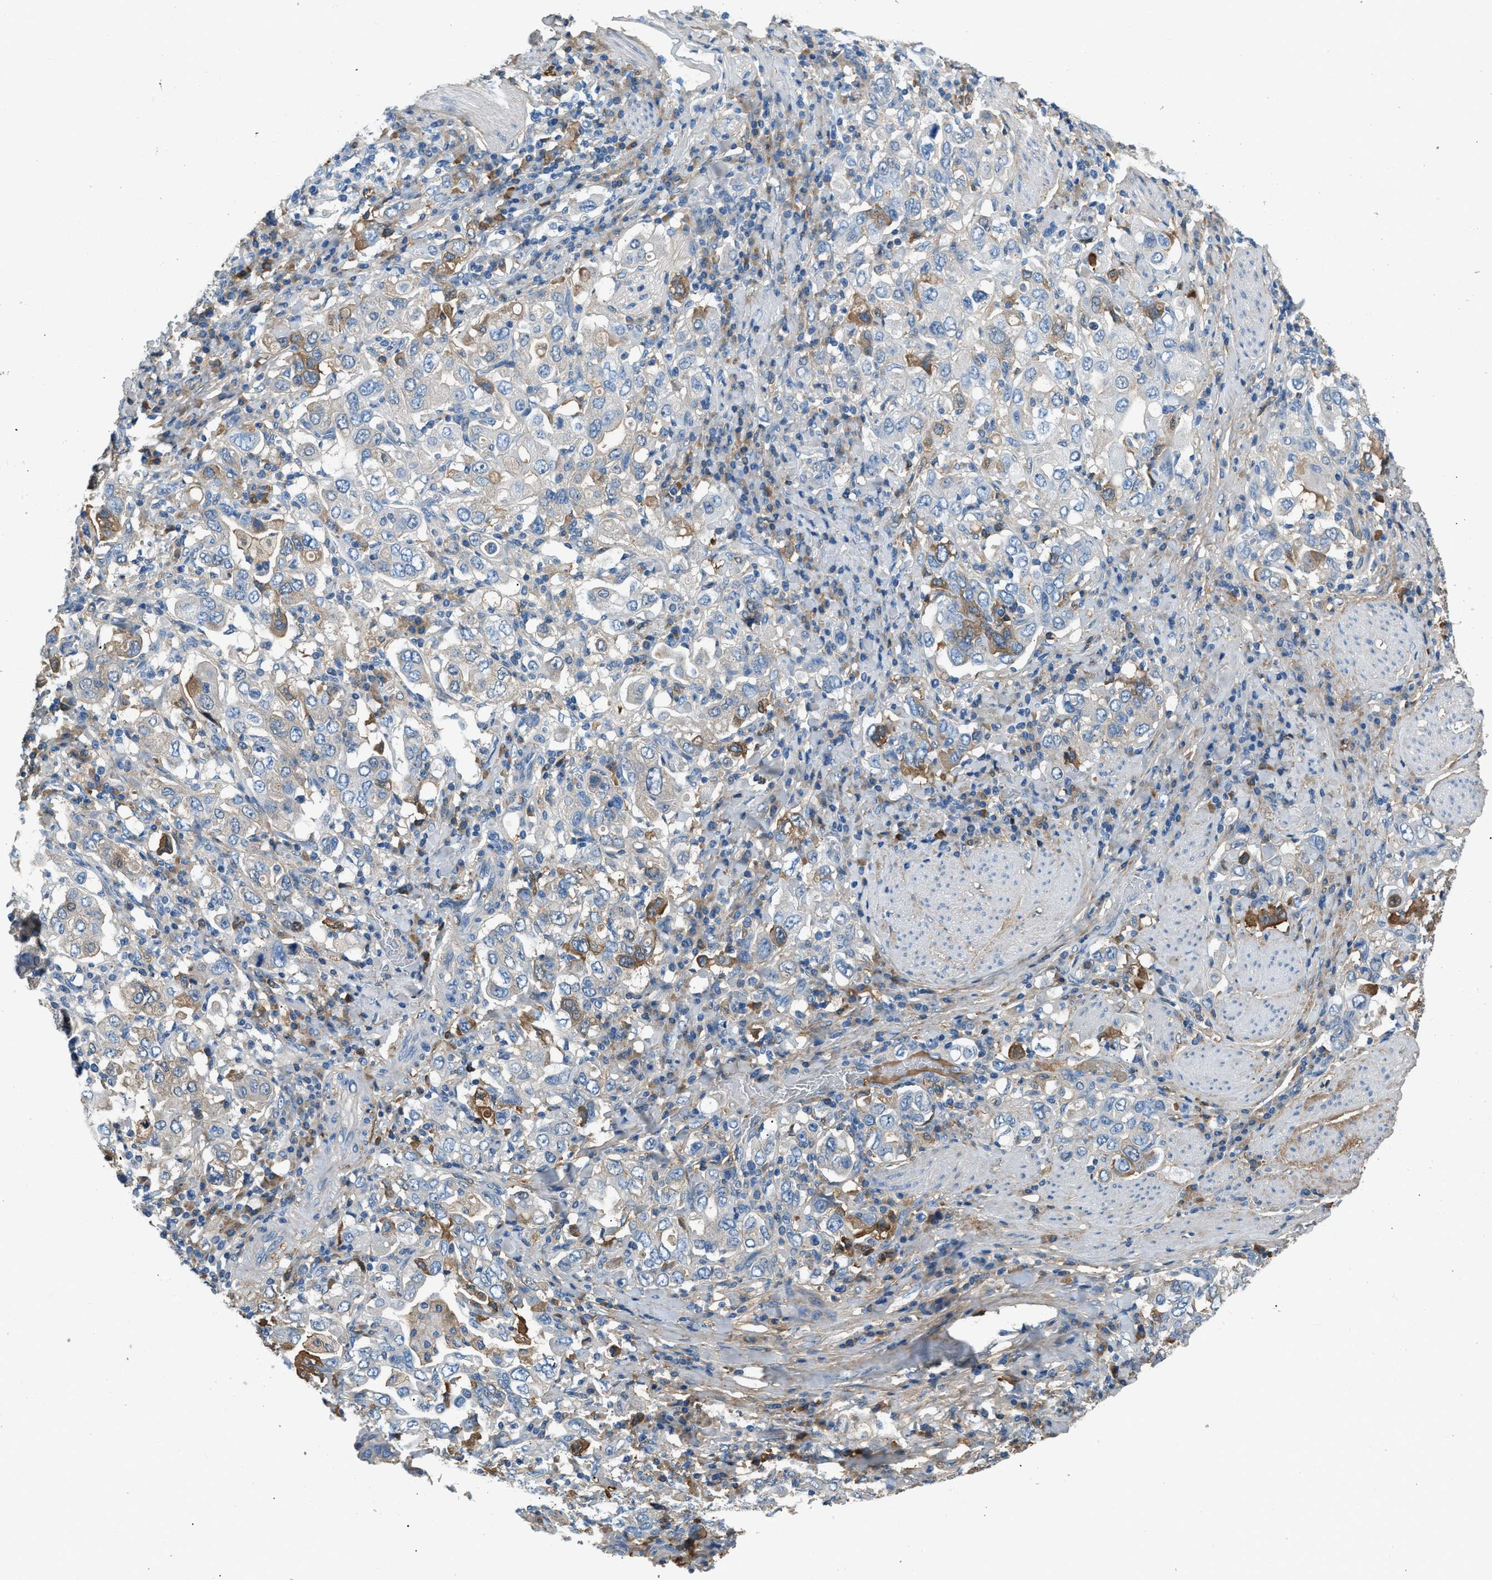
{"staining": {"intensity": "moderate", "quantity": "<25%", "location": "cytoplasmic/membranous"}, "tissue": "stomach cancer", "cell_type": "Tumor cells", "image_type": "cancer", "snomed": [{"axis": "morphology", "description": "Adenocarcinoma, NOS"}, {"axis": "topography", "description": "Stomach, upper"}], "caption": "Human stomach adenocarcinoma stained with a brown dye exhibits moderate cytoplasmic/membranous positive expression in about <25% of tumor cells.", "gene": "STC1", "patient": {"sex": "male", "age": 62}}